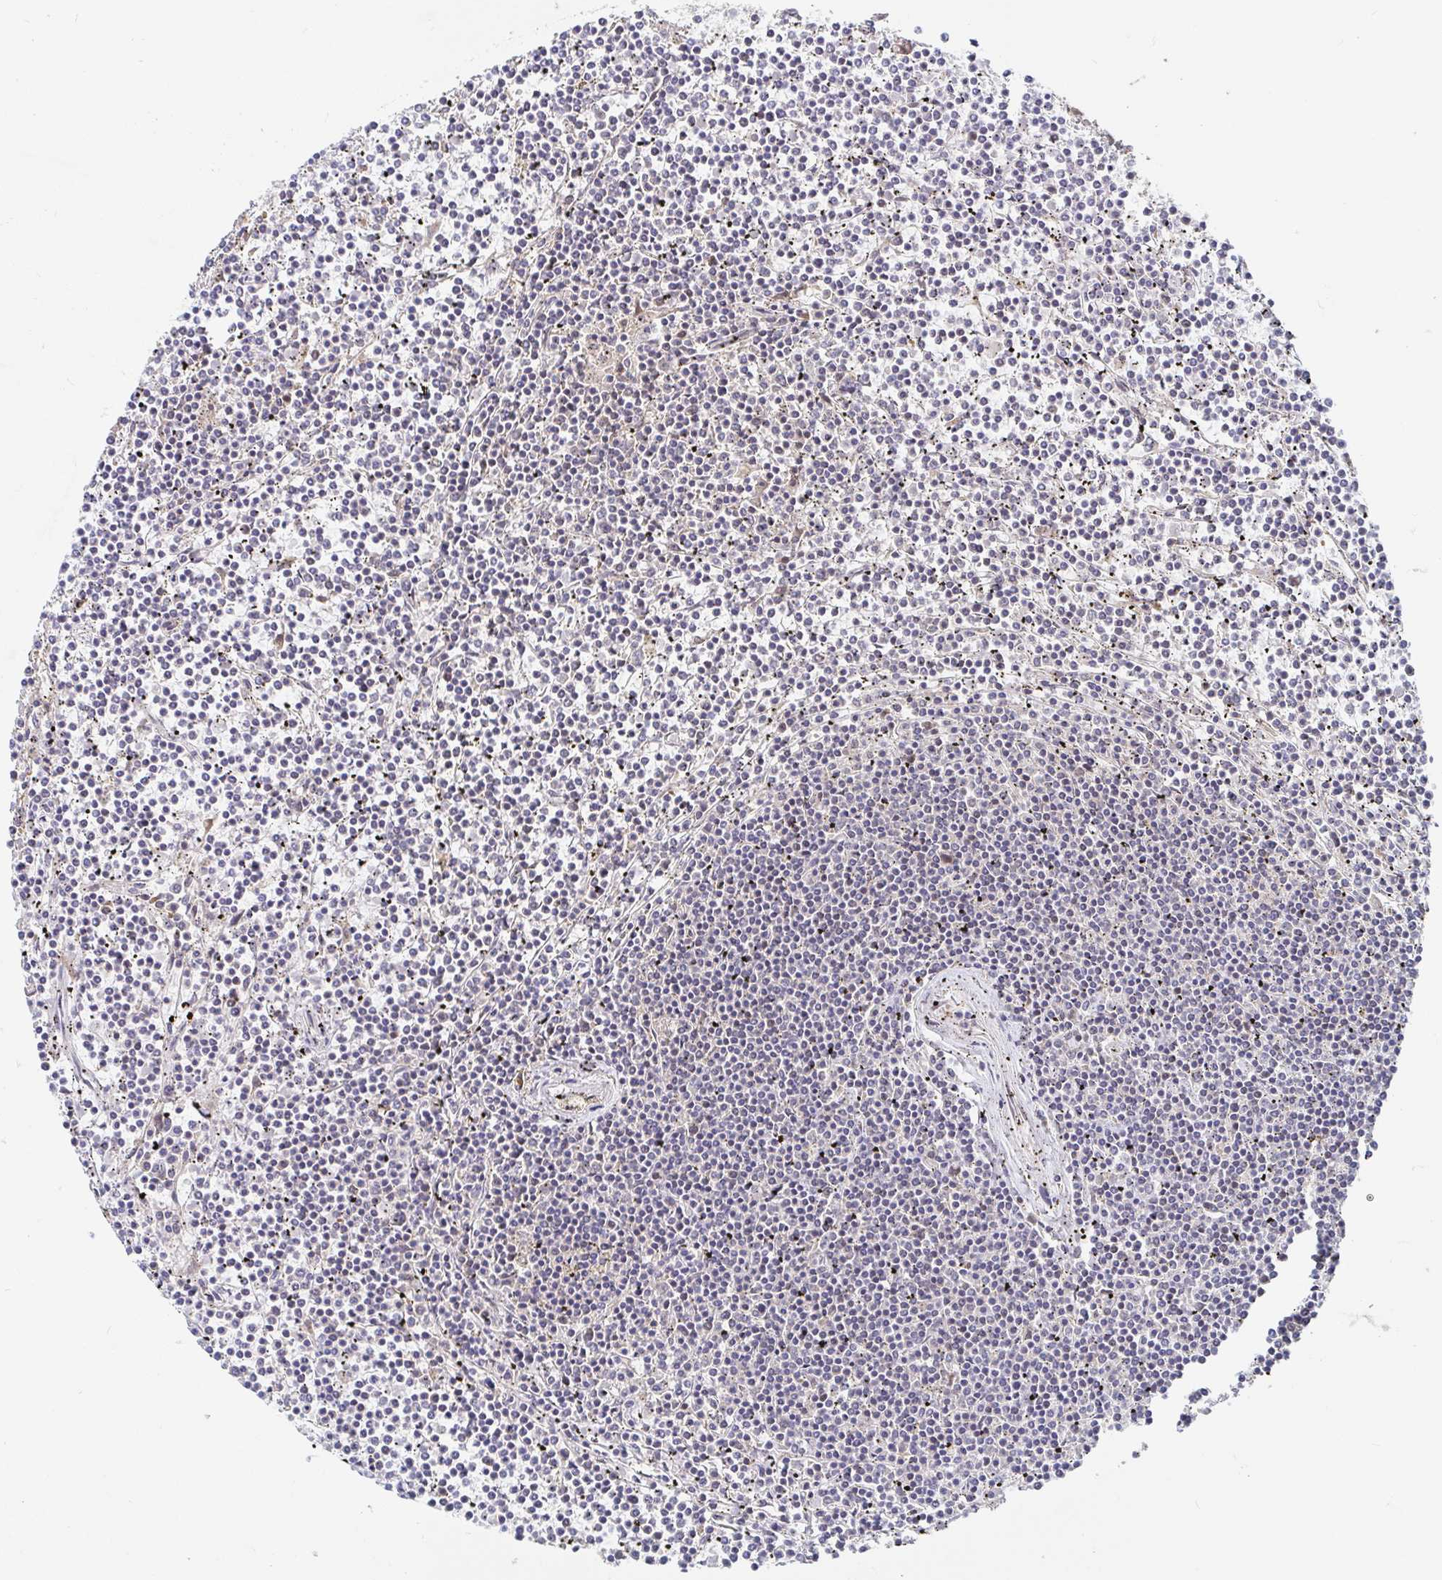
{"staining": {"intensity": "negative", "quantity": "none", "location": "none"}, "tissue": "lymphoma", "cell_type": "Tumor cells", "image_type": "cancer", "snomed": [{"axis": "morphology", "description": "Malignant lymphoma, non-Hodgkin's type, Low grade"}, {"axis": "topography", "description": "Spleen"}], "caption": "Immunohistochemistry micrograph of neoplastic tissue: lymphoma stained with DAB shows no significant protein positivity in tumor cells.", "gene": "ALG1", "patient": {"sex": "female", "age": 19}}